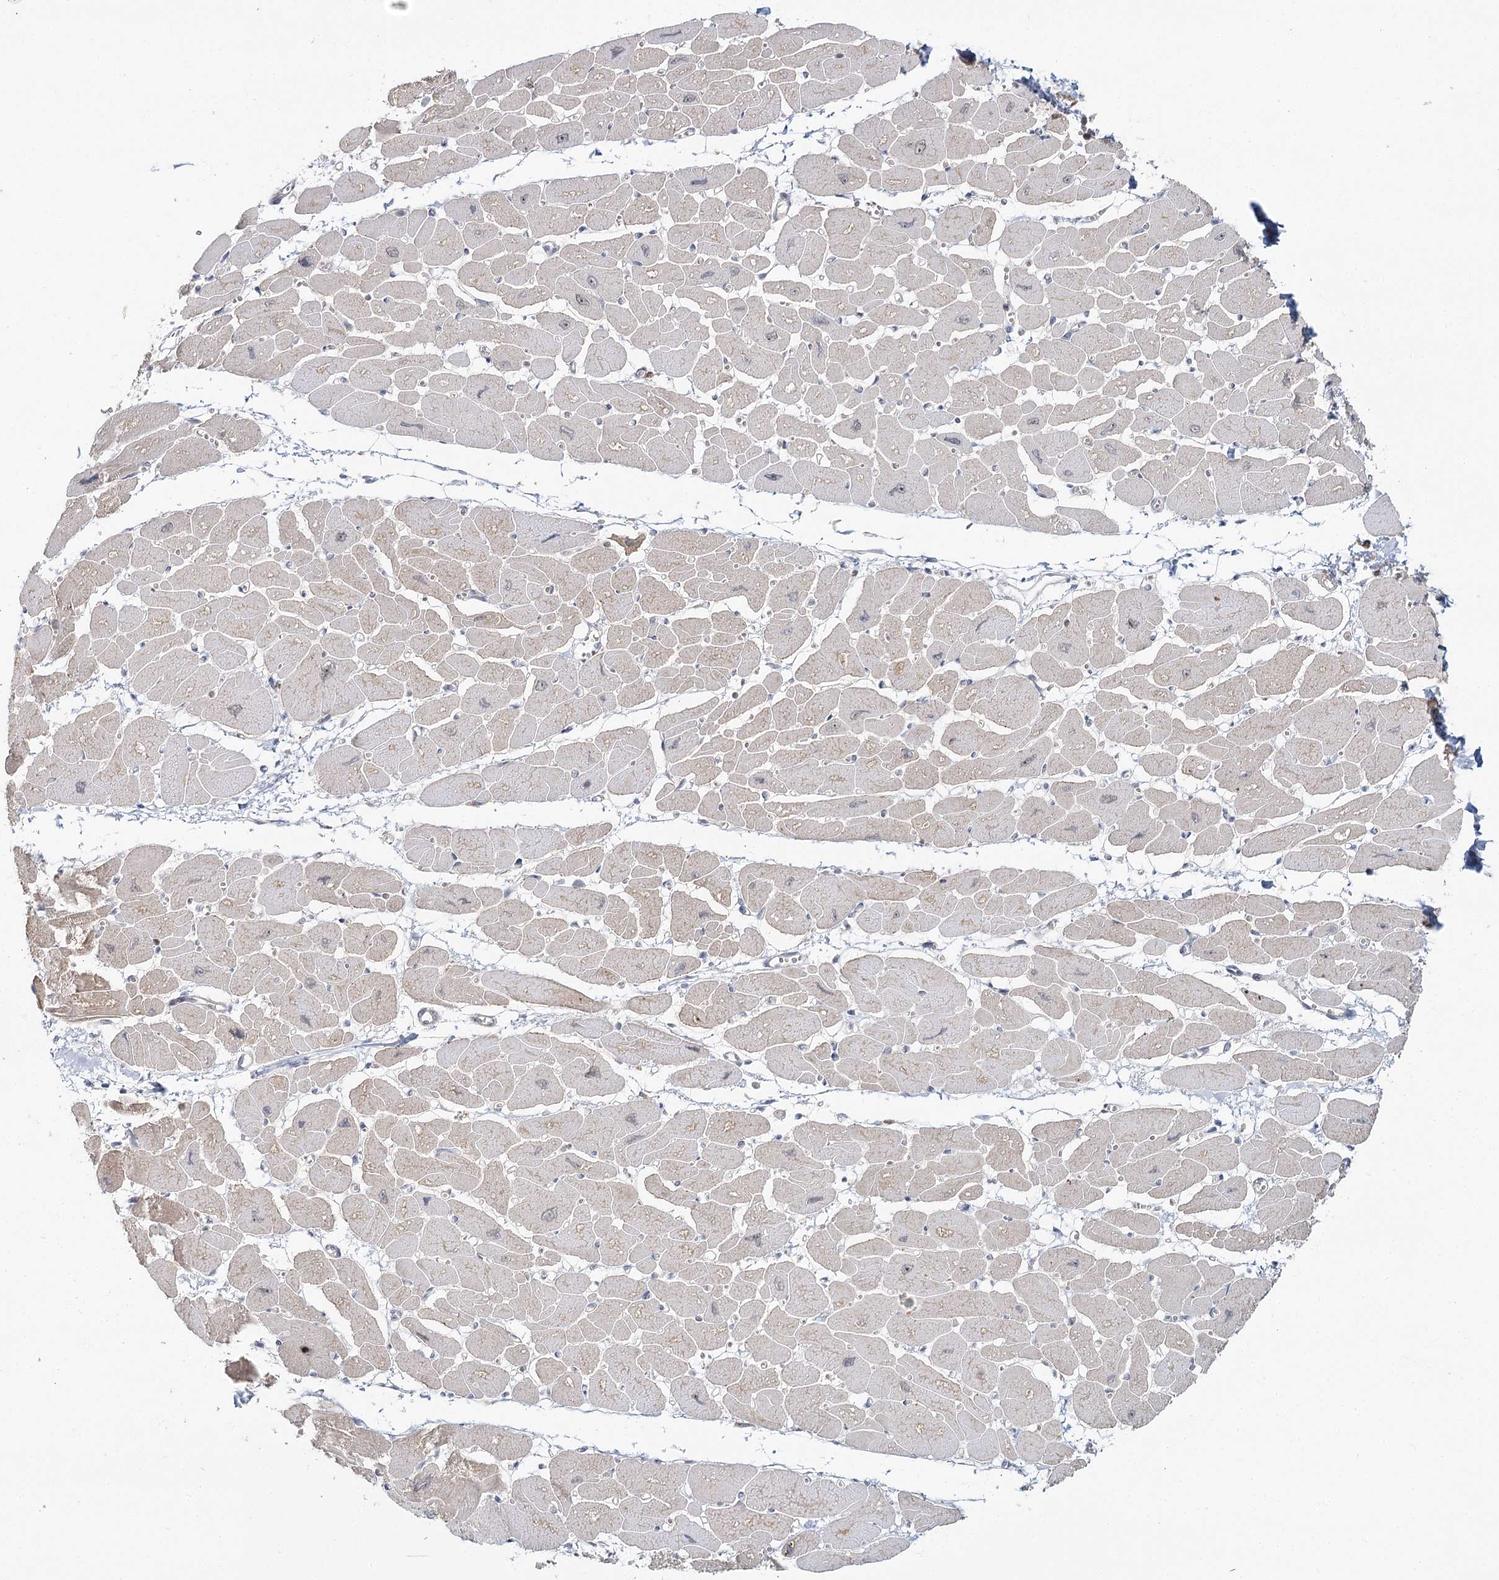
{"staining": {"intensity": "weak", "quantity": "25%-75%", "location": "cytoplasmic/membranous"}, "tissue": "heart muscle", "cell_type": "Cardiomyocytes", "image_type": "normal", "snomed": [{"axis": "morphology", "description": "Normal tissue, NOS"}, {"axis": "topography", "description": "Heart"}], "caption": "An immunohistochemistry (IHC) histopathology image of normal tissue is shown. Protein staining in brown shows weak cytoplasmic/membranous positivity in heart muscle within cardiomyocytes. The protein of interest is shown in brown color, while the nuclei are stained blue.", "gene": "FAM120B", "patient": {"sex": "female", "age": 54}}